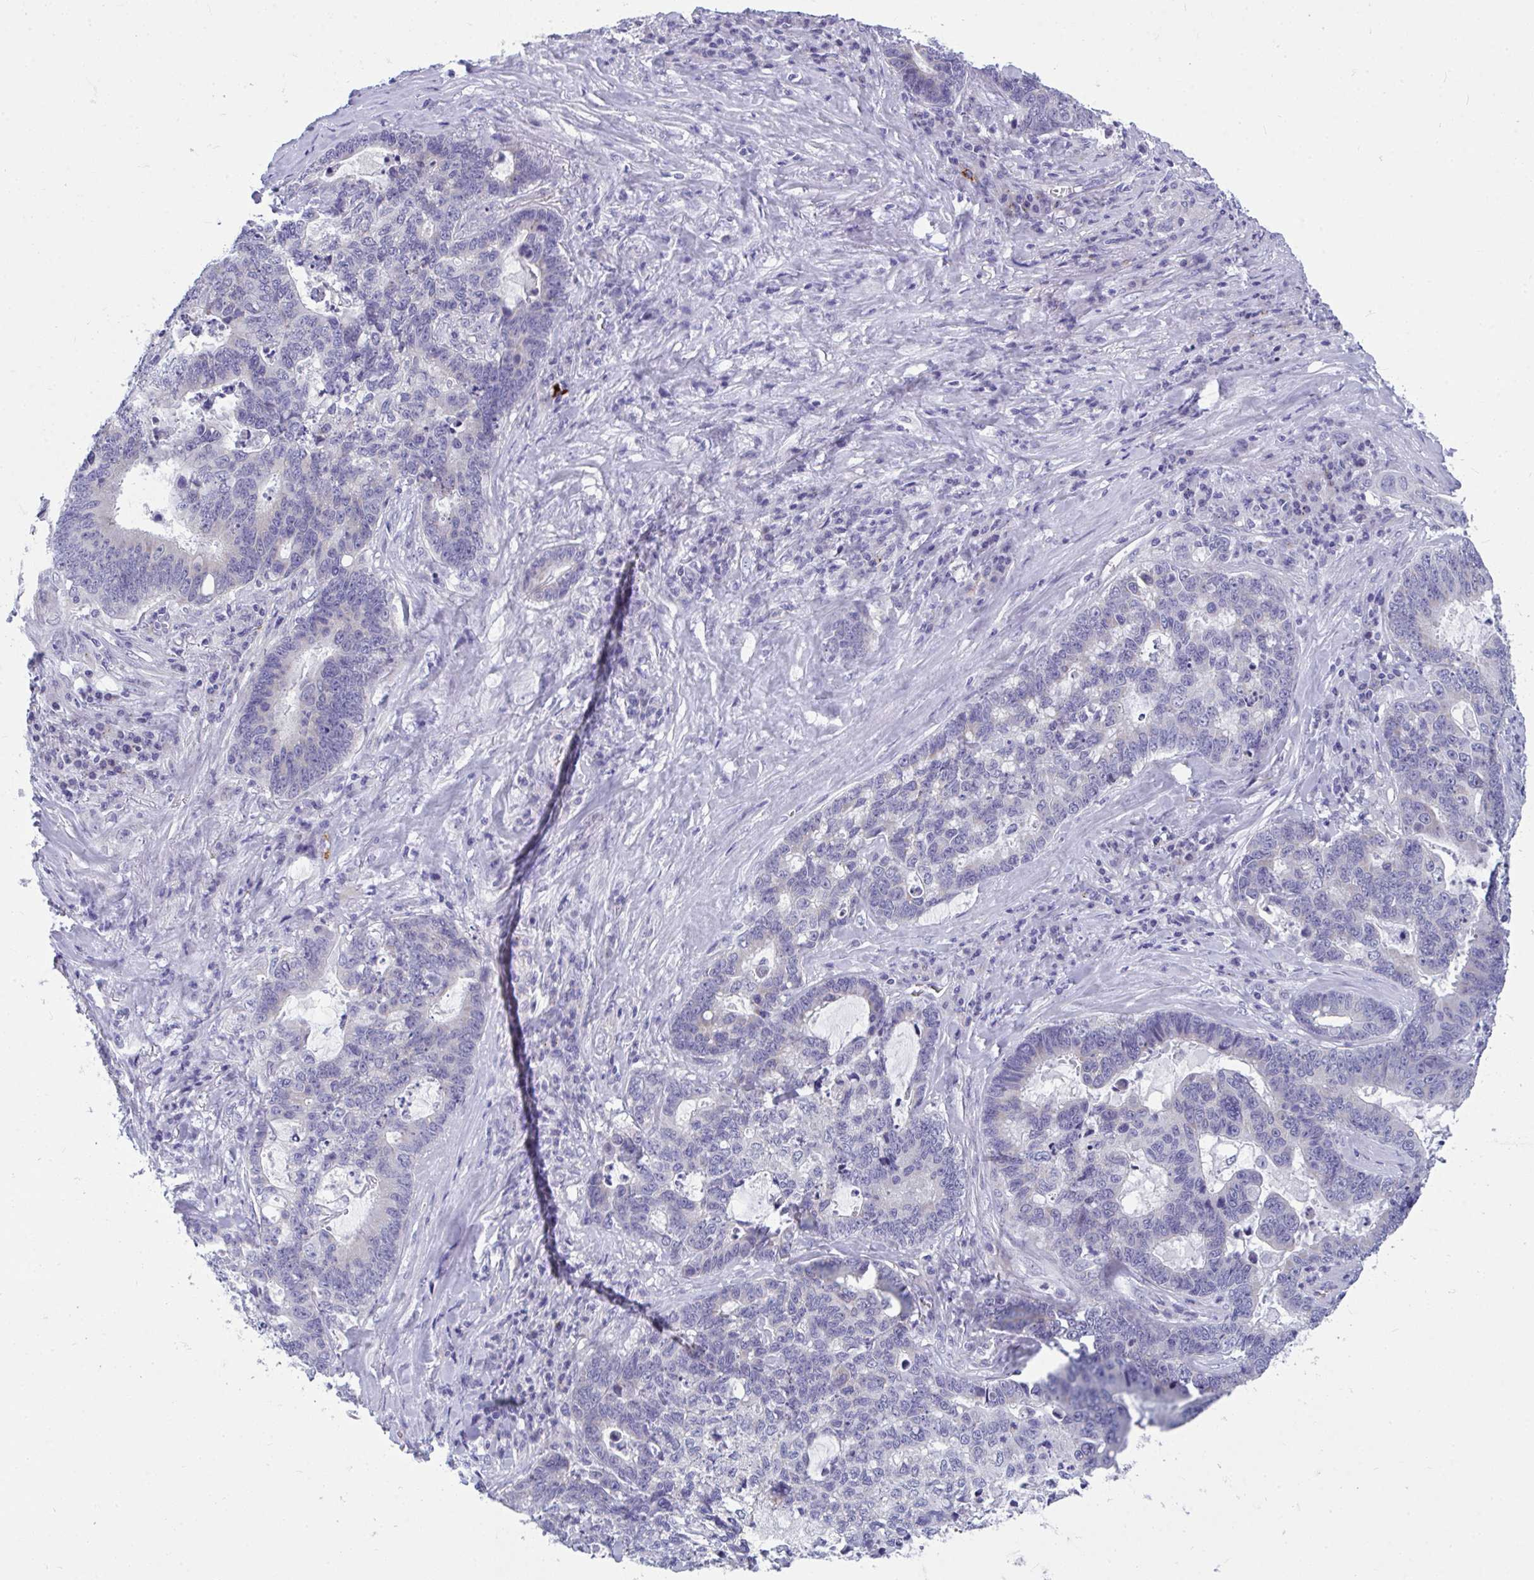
{"staining": {"intensity": "negative", "quantity": "none", "location": "none"}, "tissue": "lung cancer", "cell_type": "Tumor cells", "image_type": "cancer", "snomed": [{"axis": "morphology", "description": "Aneuploidy"}, {"axis": "morphology", "description": "Adenocarcinoma, NOS"}, {"axis": "morphology", "description": "Adenocarcinoma primary or metastatic"}, {"axis": "topography", "description": "Lung"}], "caption": "An image of adenocarcinoma primary or metastatic (lung) stained for a protein demonstrates no brown staining in tumor cells. Brightfield microscopy of IHC stained with DAB (brown) and hematoxylin (blue), captured at high magnification.", "gene": "TSBP1", "patient": {"sex": "female", "age": 75}}